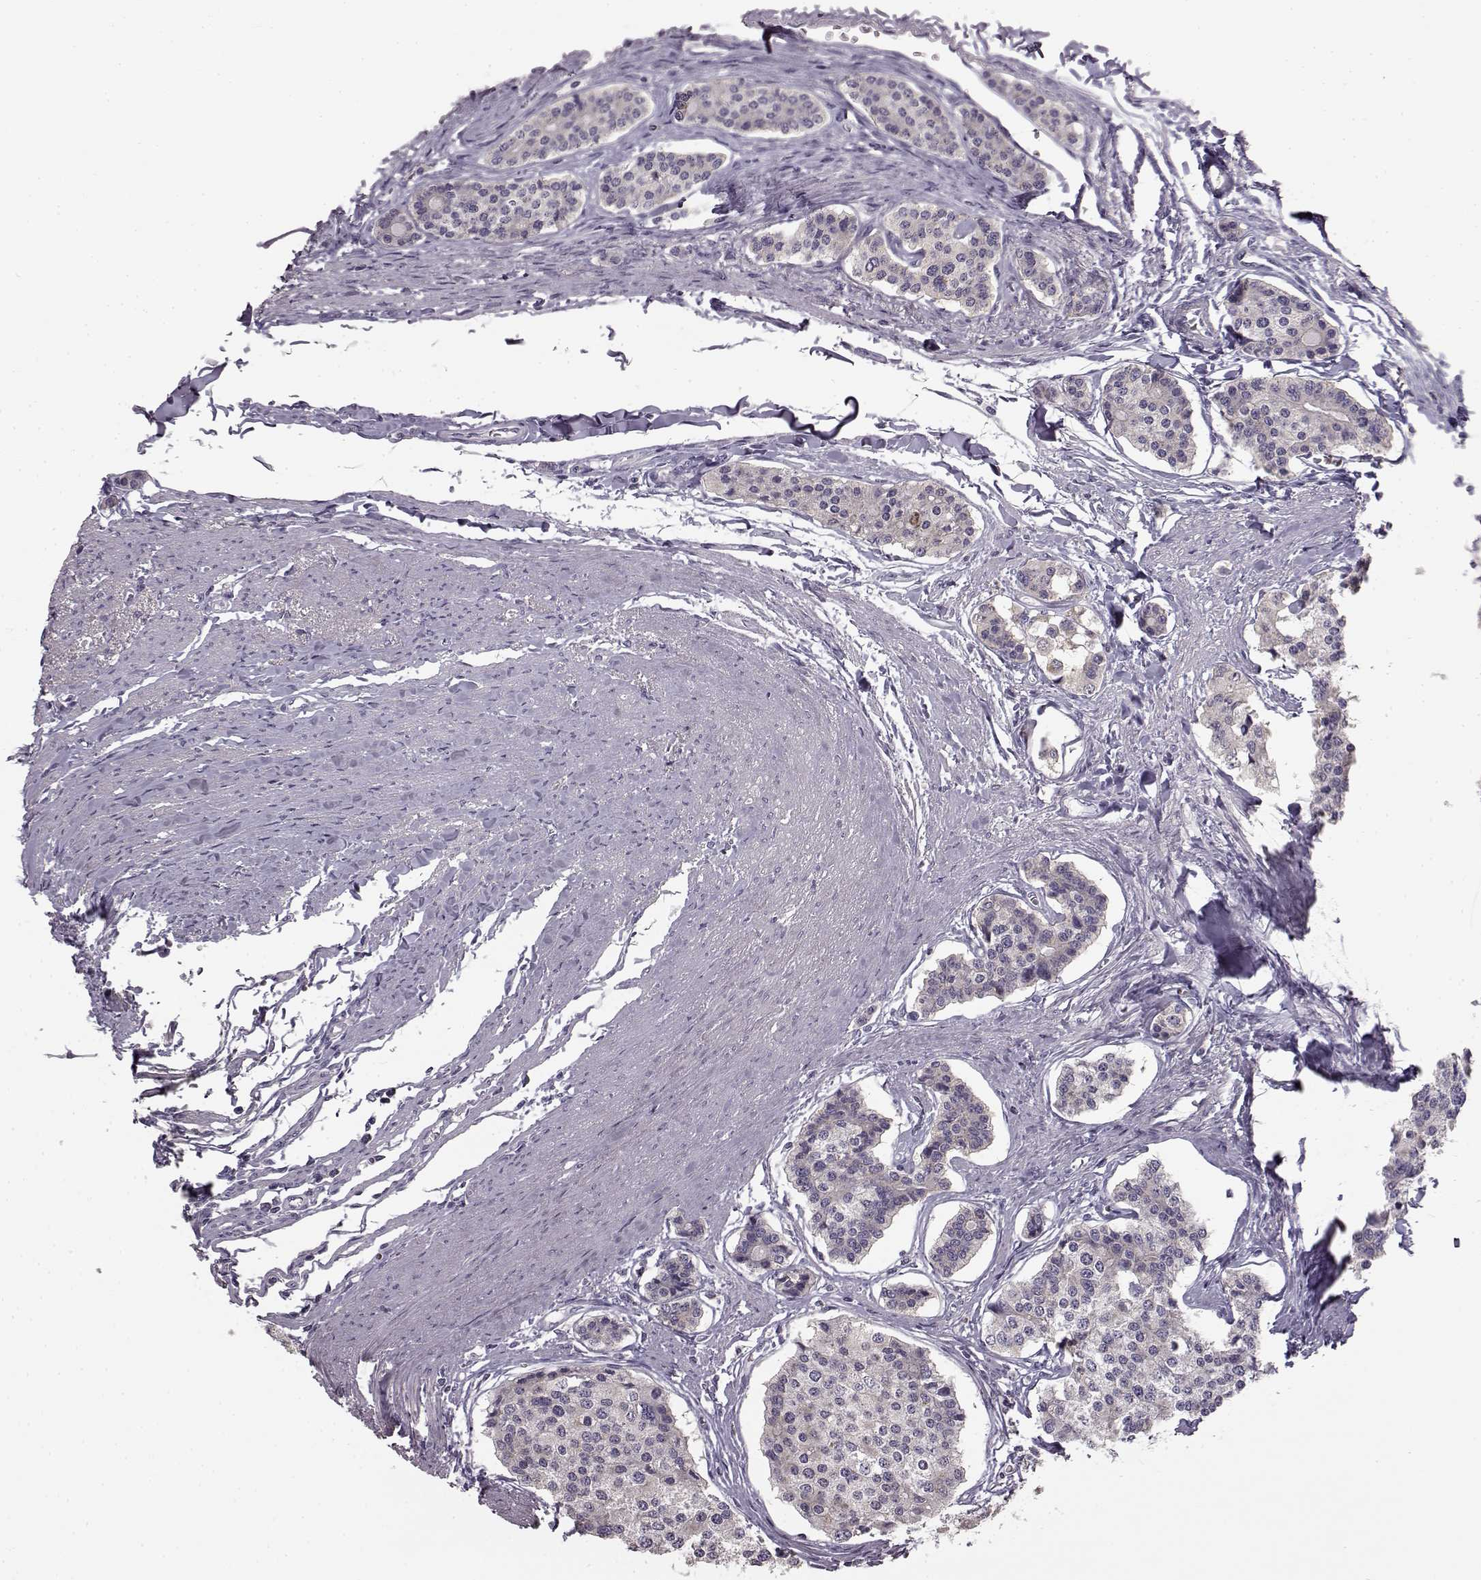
{"staining": {"intensity": "negative", "quantity": "none", "location": "none"}, "tissue": "carcinoid", "cell_type": "Tumor cells", "image_type": "cancer", "snomed": [{"axis": "morphology", "description": "Carcinoid, malignant, NOS"}, {"axis": "topography", "description": "Small intestine"}], "caption": "Immunohistochemical staining of human carcinoid displays no significant positivity in tumor cells.", "gene": "KRT85", "patient": {"sex": "female", "age": 65}}